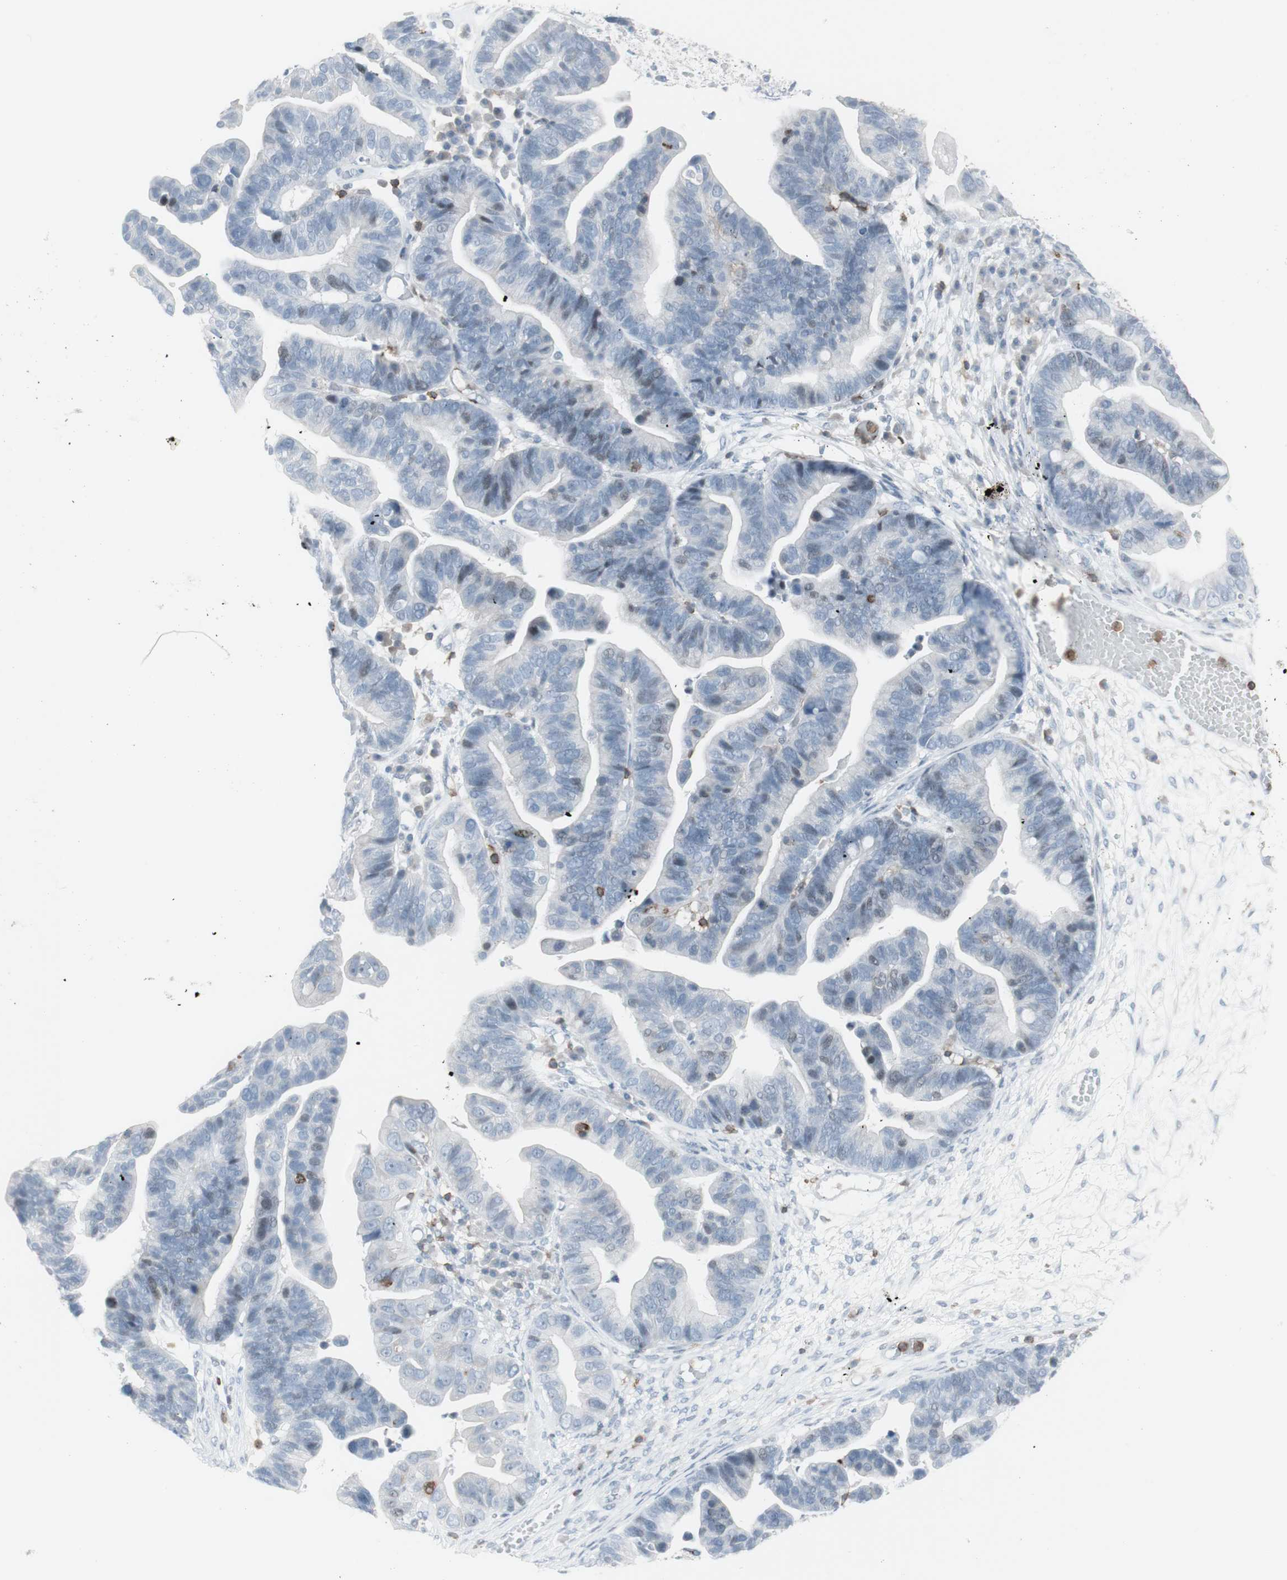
{"staining": {"intensity": "weak", "quantity": "<25%", "location": "cytoplasmic/membranous"}, "tissue": "ovarian cancer", "cell_type": "Tumor cells", "image_type": "cancer", "snomed": [{"axis": "morphology", "description": "Cystadenocarcinoma, serous, NOS"}, {"axis": "topography", "description": "Ovary"}], "caption": "Protein analysis of ovarian cancer demonstrates no significant staining in tumor cells. The staining was performed using DAB (3,3'-diaminobenzidine) to visualize the protein expression in brown, while the nuclei were stained in blue with hematoxylin (Magnification: 20x).", "gene": "NRG1", "patient": {"sex": "female", "age": 56}}